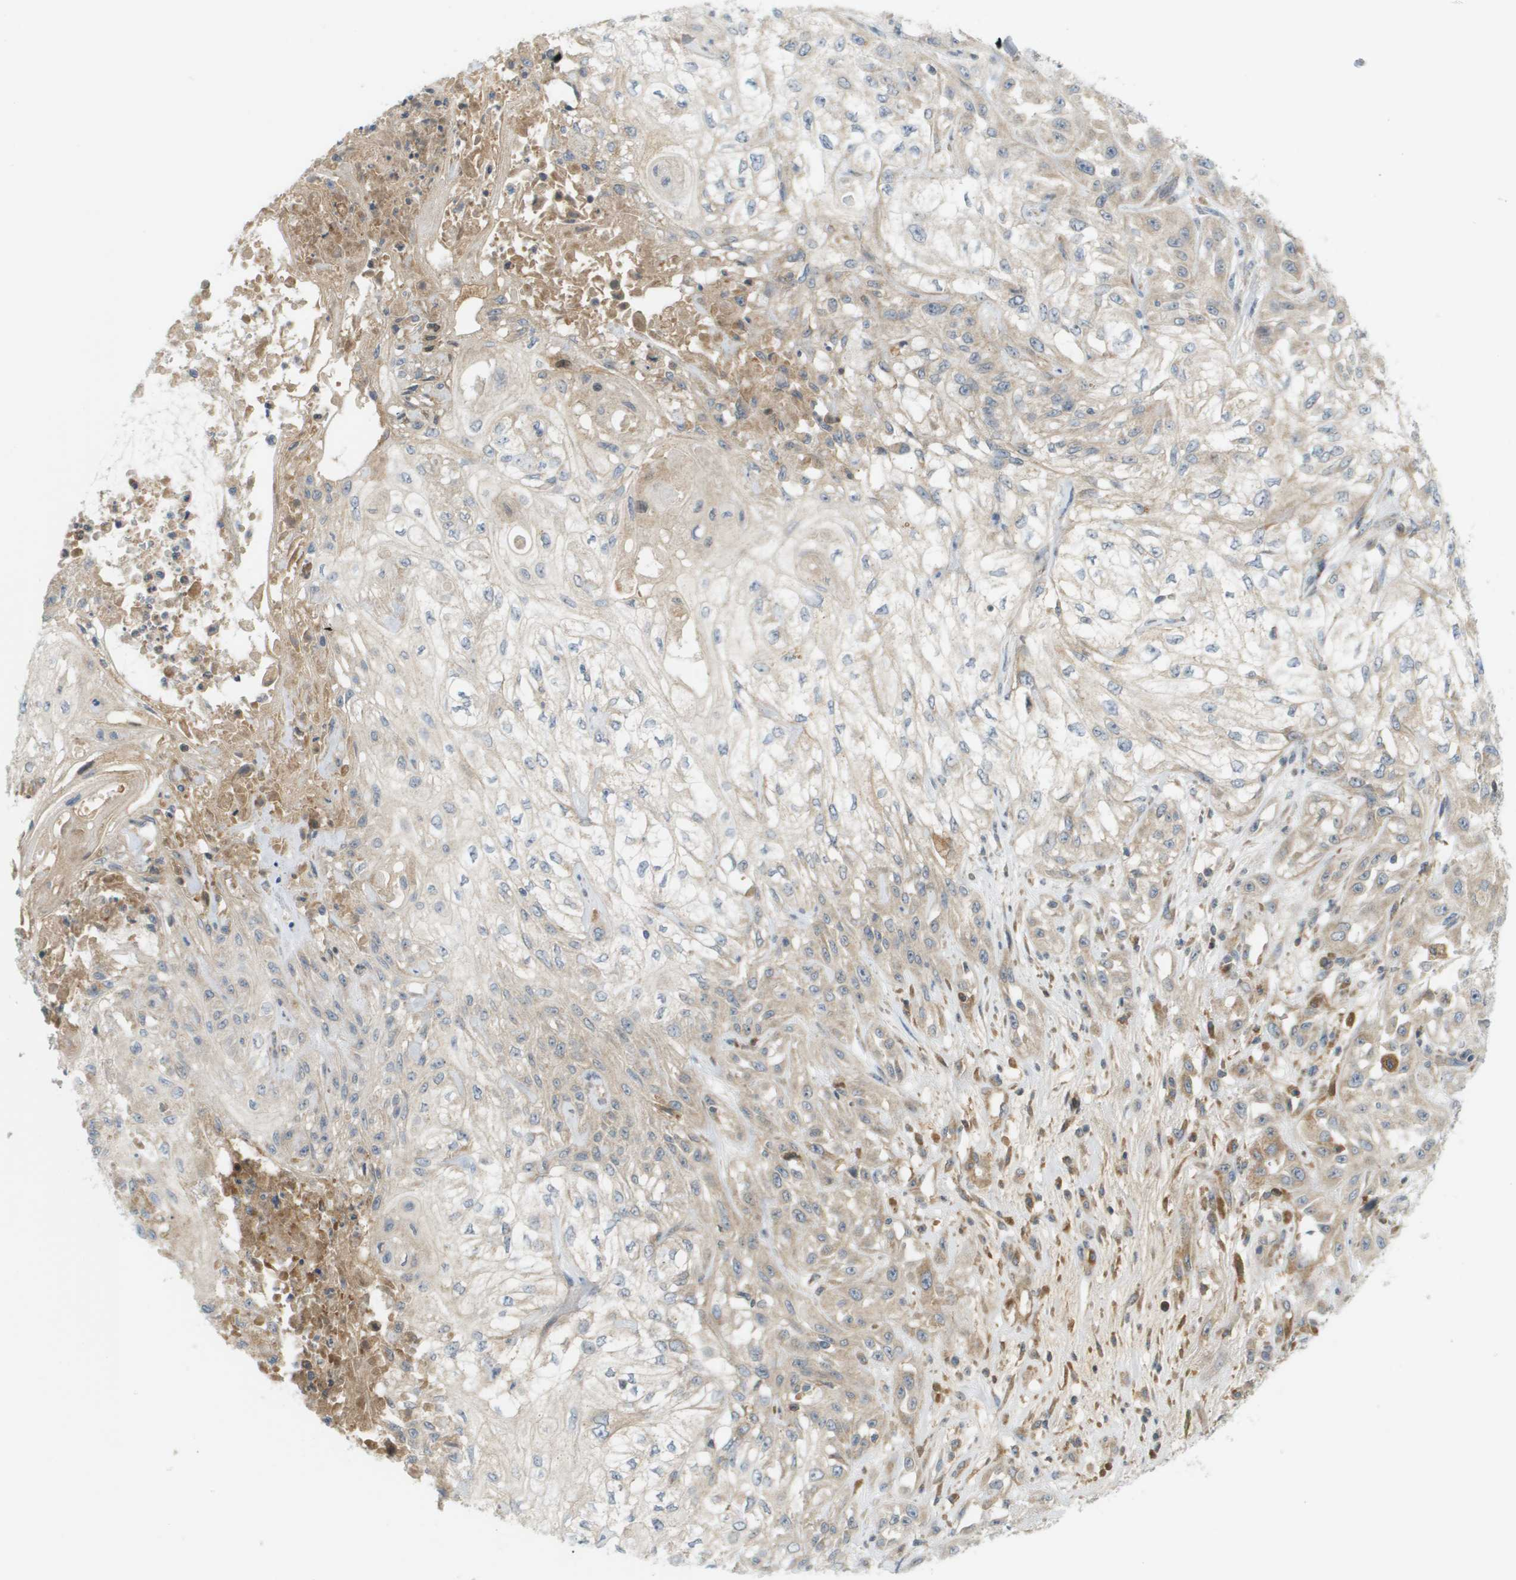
{"staining": {"intensity": "moderate", "quantity": "<25%", "location": "cytoplasmic/membranous"}, "tissue": "skin cancer", "cell_type": "Tumor cells", "image_type": "cancer", "snomed": [{"axis": "morphology", "description": "Squamous cell carcinoma, NOS"}, {"axis": "morphology", "description": "Squamous cell carcinoma, metastatic, NOS"}, {"axis": "topography", "description": "Skin"}, {"axis": "topography", "description": "Lymph node"}], "caption": "Skin cancer (metastatic squamous cell carcinoma) stained with a brown dye displays moderate cytoplasmic/membranous positive positivity in about <25% of tumor cells.", "gene": "PROC", "patient": {"sex": "male", "age": 75}}